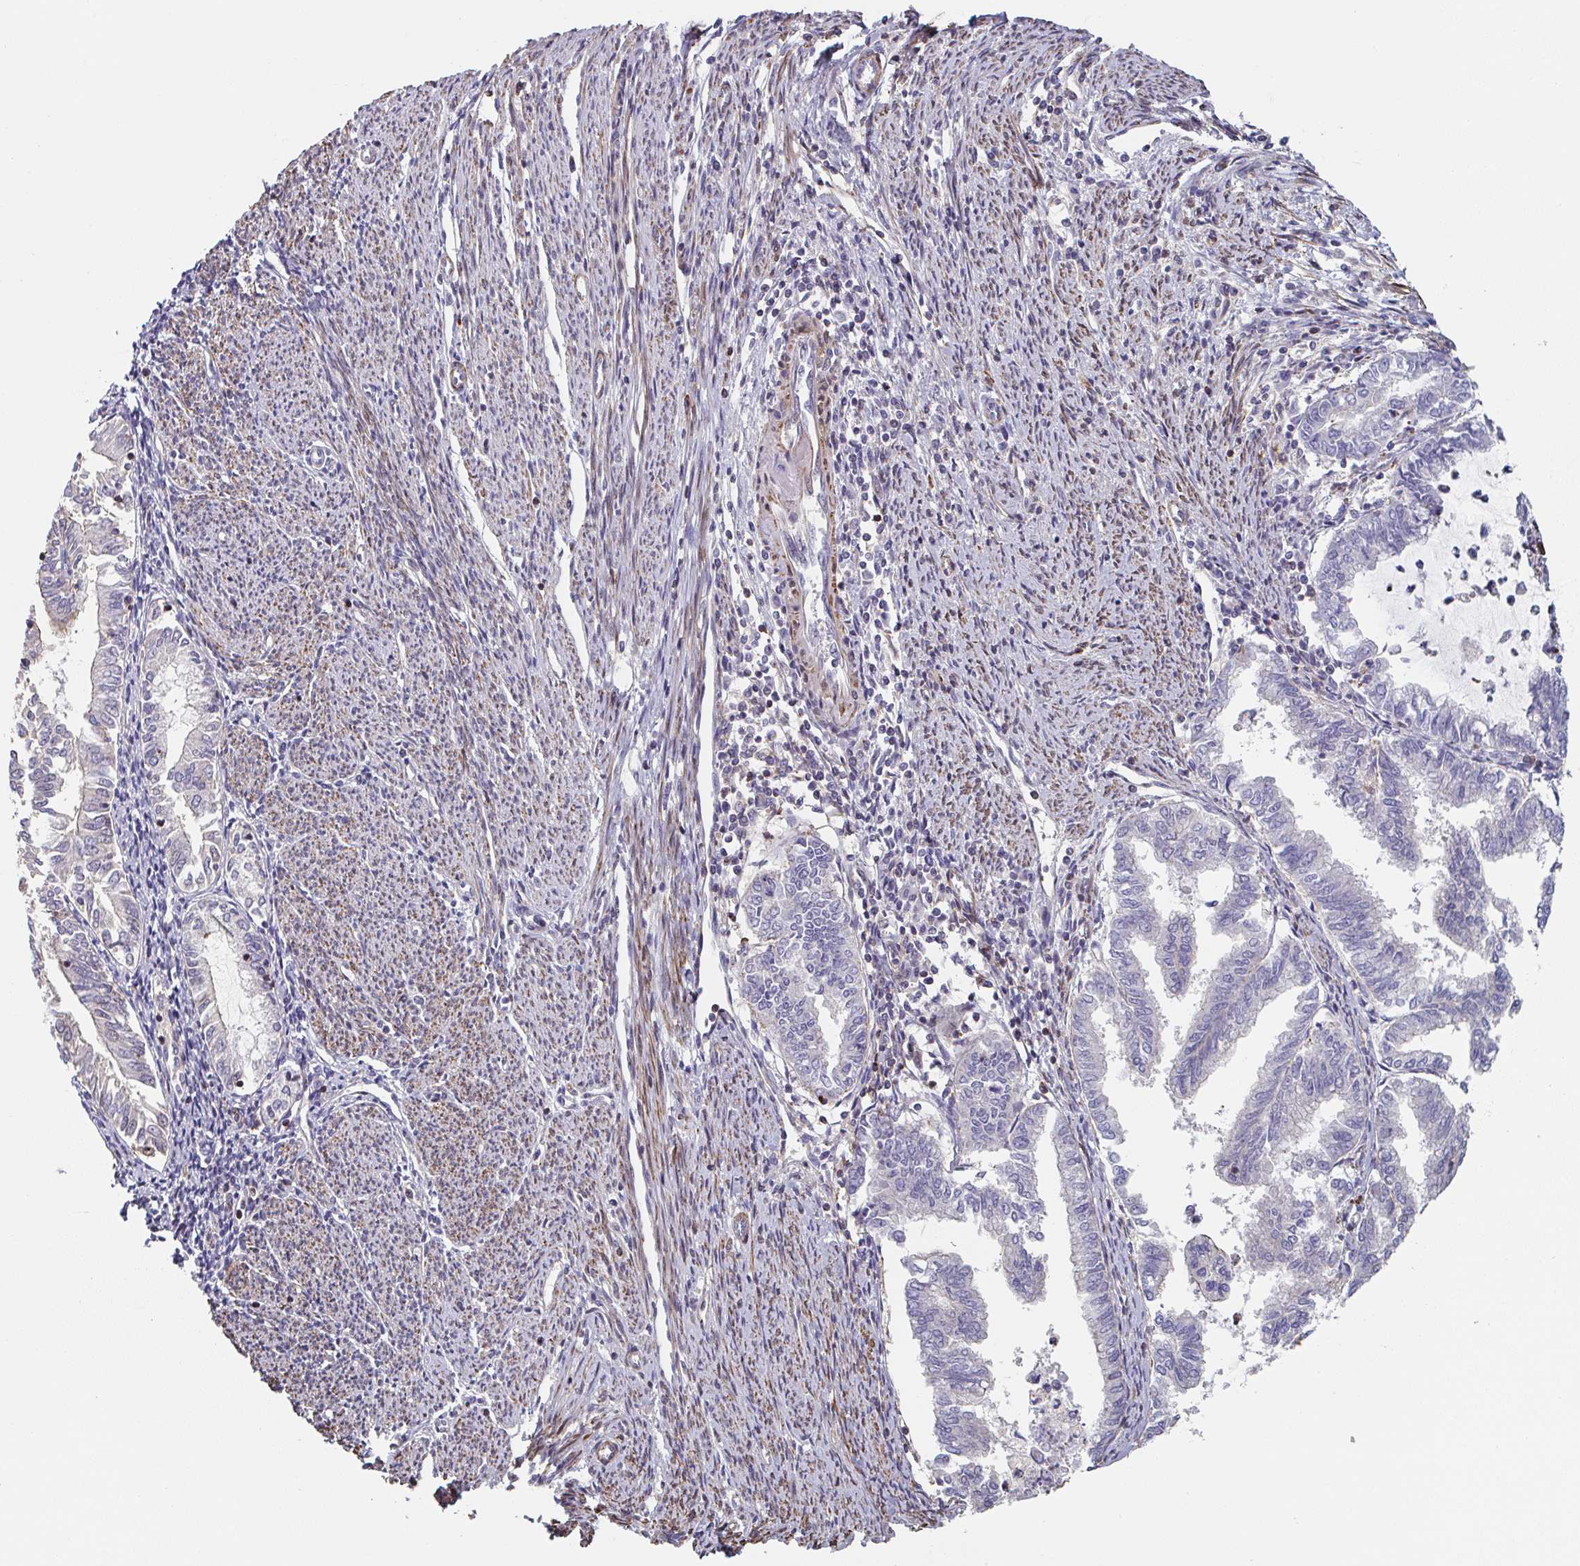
{"staining": {"intensity": "negative", "quantity": "none", "location": "none"}, "tissue": "endometrial cancer", "cell_type": "Tumor cells", "image_type": "cancer", "snomed": [{"axis": "morphology", "description": "Adenocarcinoma, NOS"}, {"axis": "topography", "description": "Endometrium"}], "caption": "DAB immunohistochemical staining of human endometrial cancer shows no significant positivity in tumor cells. Nuclei are stained in blue.", "gene": "FZD2", "patient": {"sex": "female", "age": 79}}